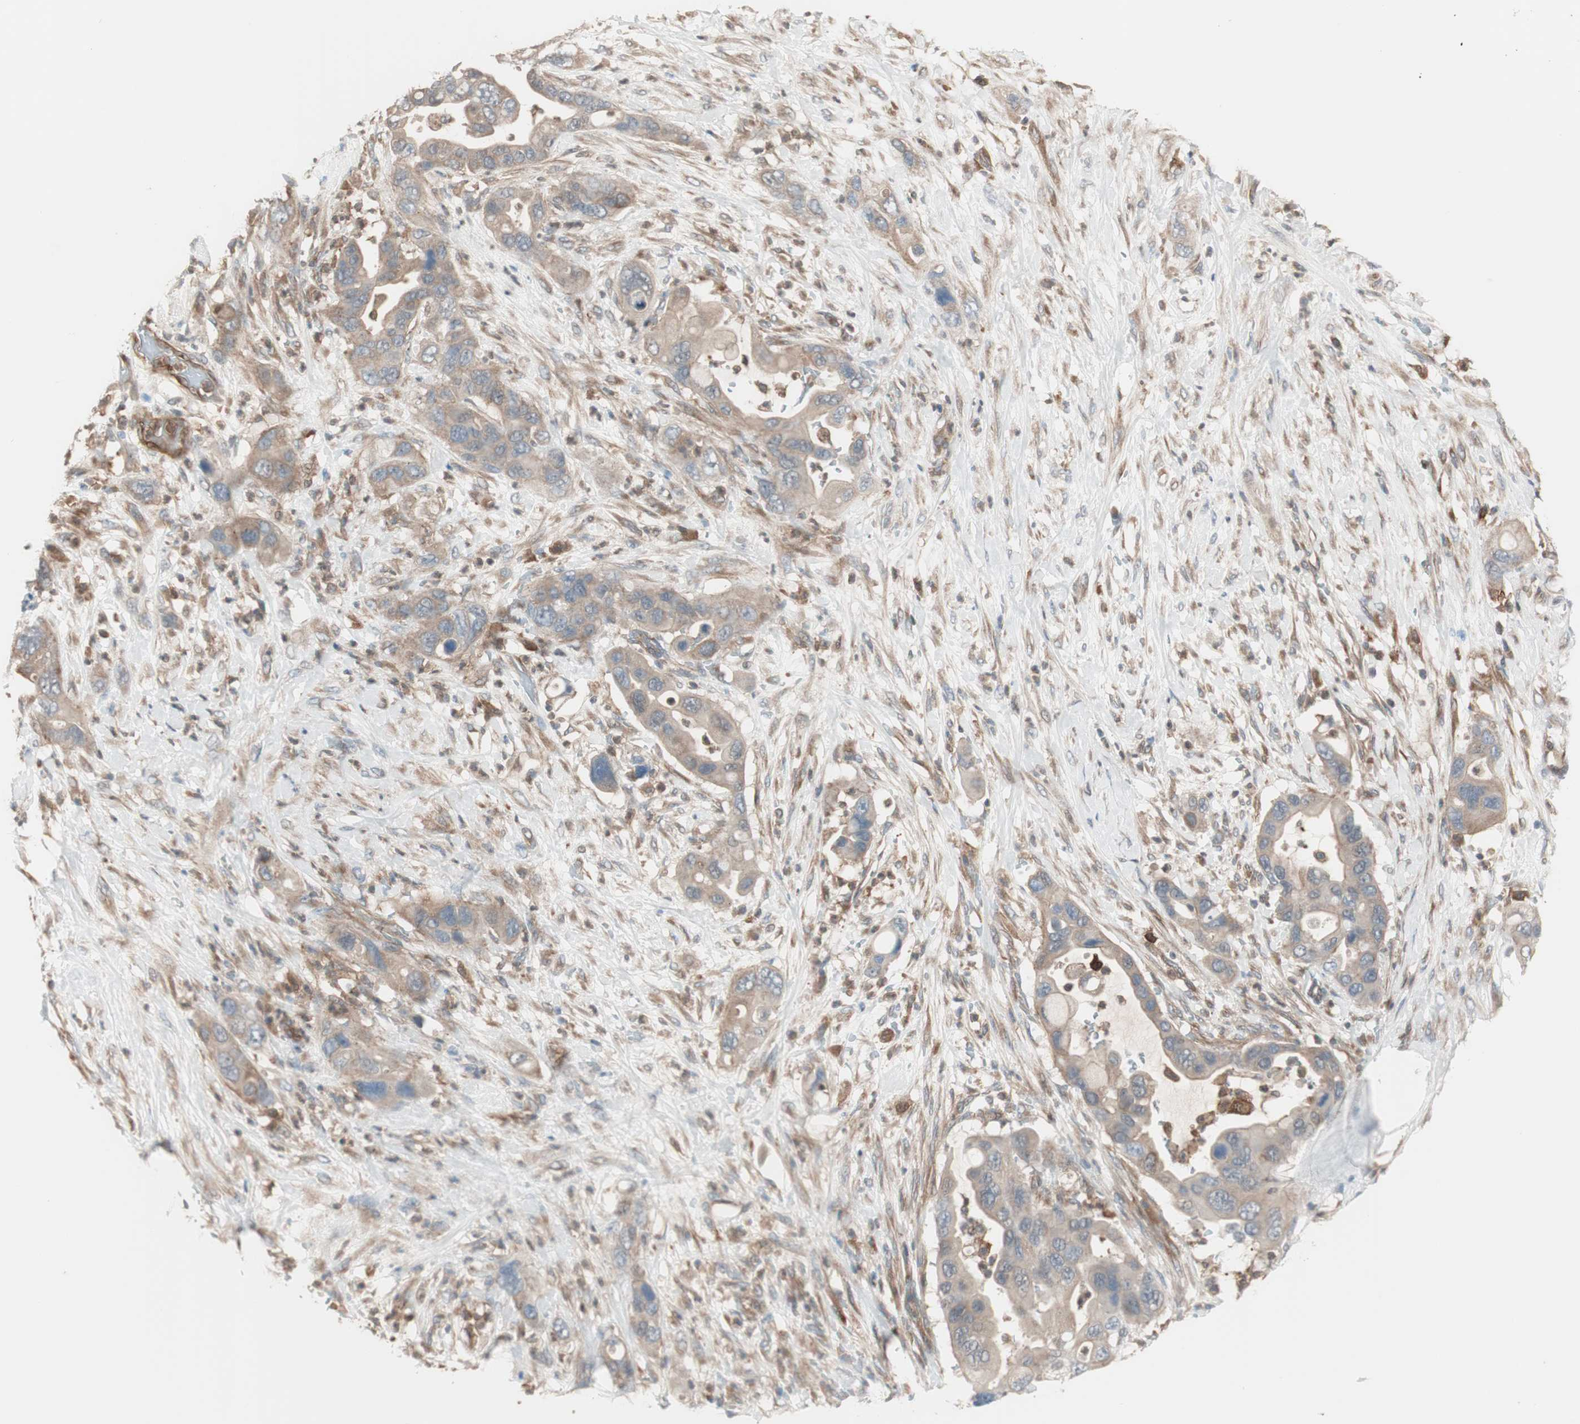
{"staining": {"intensity": "moderate", "quantity": ">75%", "location": "cytoplasmic/membranous"}, "tissue": "pancreatic cancer", "cell_type": "Tumor cells", "image_type": "cancer", "snomed": [{"axis": "morphology", "description": "Adenocarcinoma, NOS"}, {"axis": "topography", "description": "Pancreas"}], "caption": "Immunohistochemistry (IHC) micrograph of neoplastic tissue: human pancreatic cancer stained using immunohistochemistry shows medium levels of moderate protein expression localized specifically in the cytoplasmic/membranous of tumor cells, appearing as a cytoplasmic/membranous brown color.", "gene": "STAB1", "patient": {"sex": "female", "age": 71}}